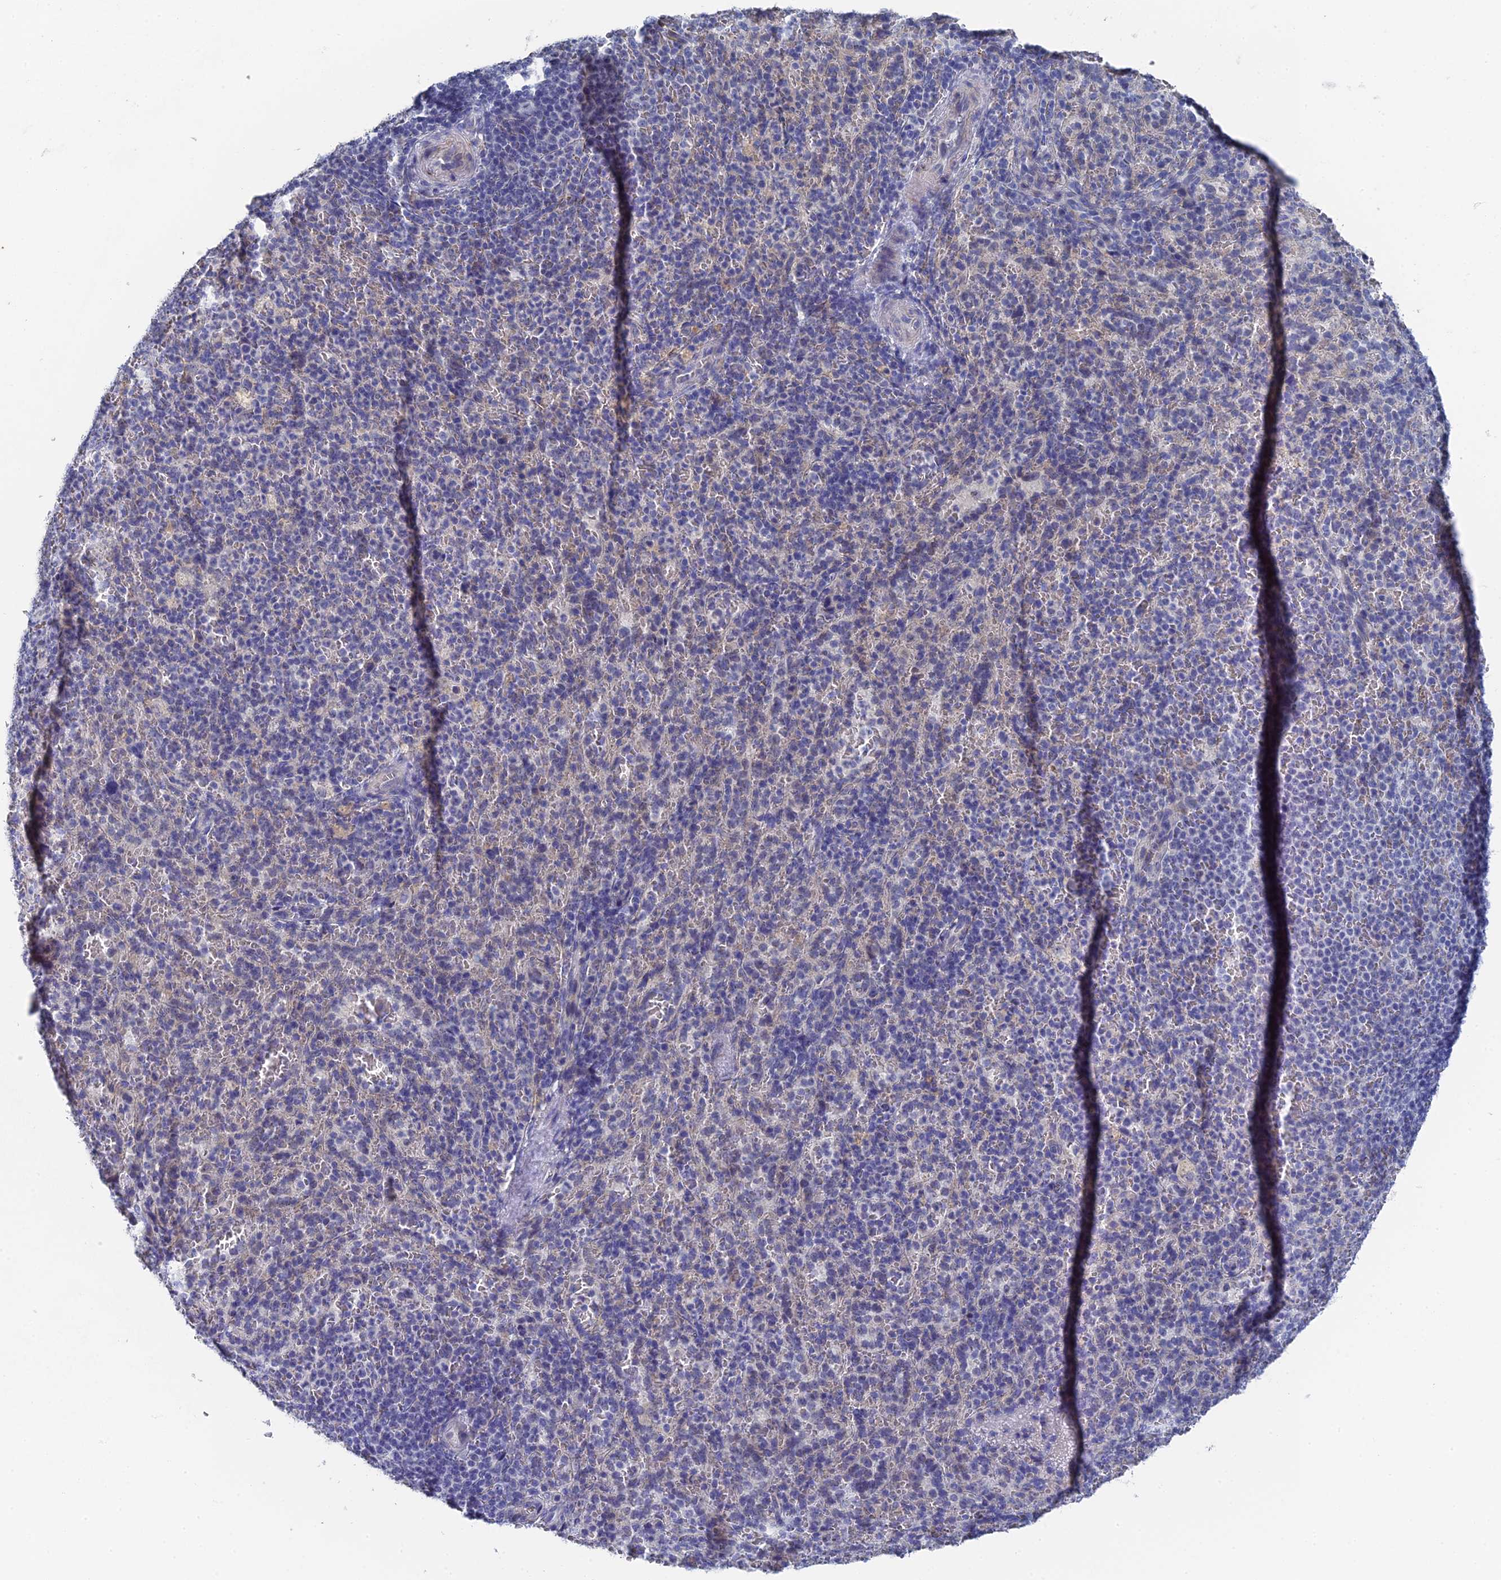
{"staining": {"intensity": "negative", "quantity": "none", "location": "none"}, "tissue": "spleen", "cell_type": "Cells in red pulp", "image_type": "normal", "snomed": [{"axis": "morphology", "description": "Normal tissue, NOS"}, {"axis": "topography", "description": "Spleen"}], "caption": "Immunohistochemical staining of benign spleen exhibits no significant staining in cells in red pulp.", "gene": "SRFBP1", "patient": {"sex": "female", "age": 21}}